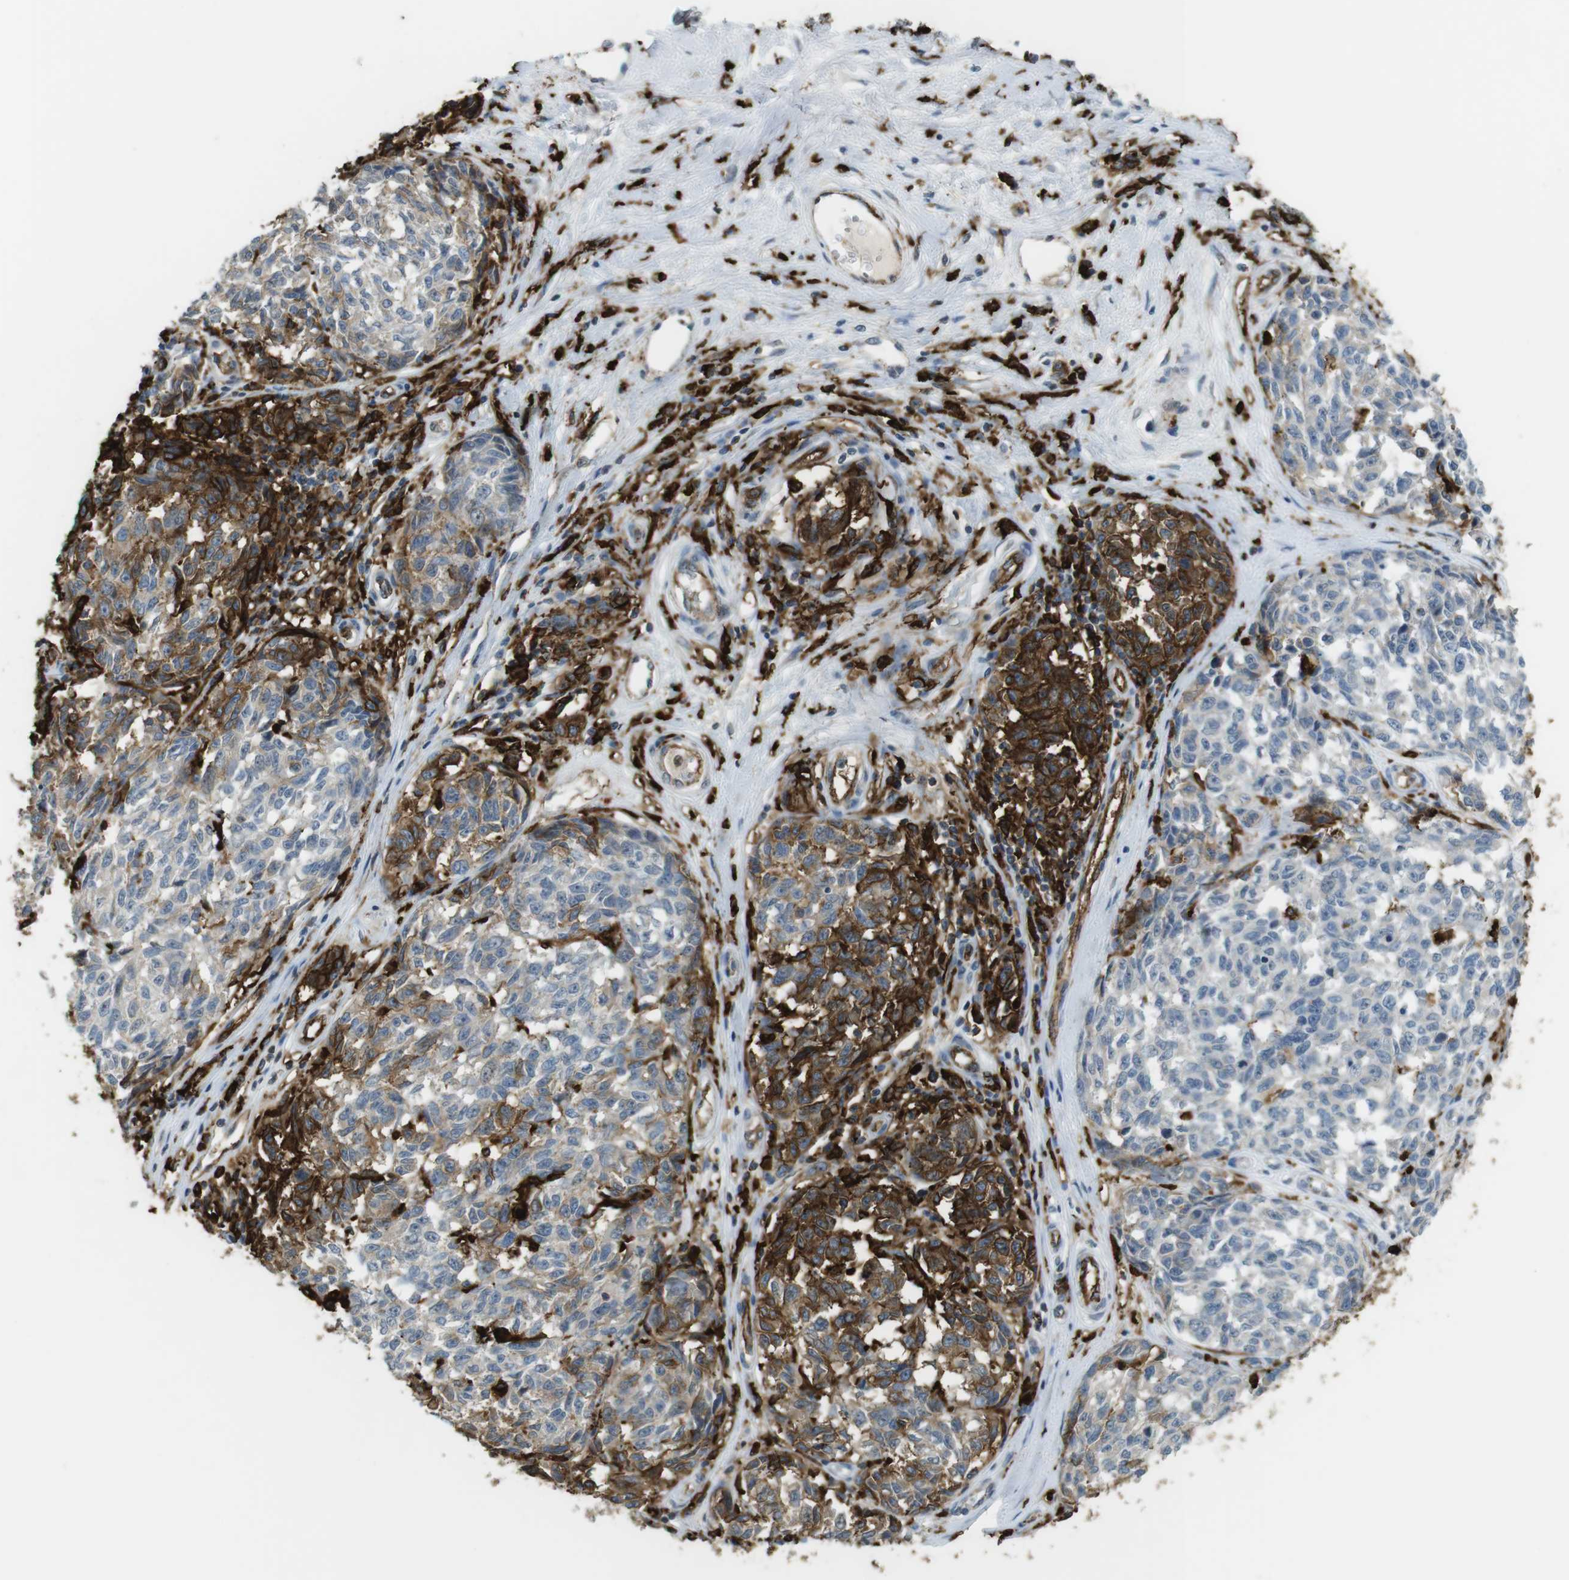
{"staining": {"intensity": "strong", "quantity": "25%-75%", "location": "cytoplasmic/membranous"}, "tissue": "melanoma", "cell_type": "Tumor cells", "image_type": "cancer", "snomed": [{"axis": "morphology", "description": "Malignant melanoma, NOS"}, {"axis": "topography", "description": "Skin"}], "caption": "Human melanoma stained with a brown dye demonstrates strong cytoplasmic/membranous positive expression in about 25%-75% of tumor cells.", "gene": "HLA-DRA", "patient": {"sex": "female", "age": 64}}